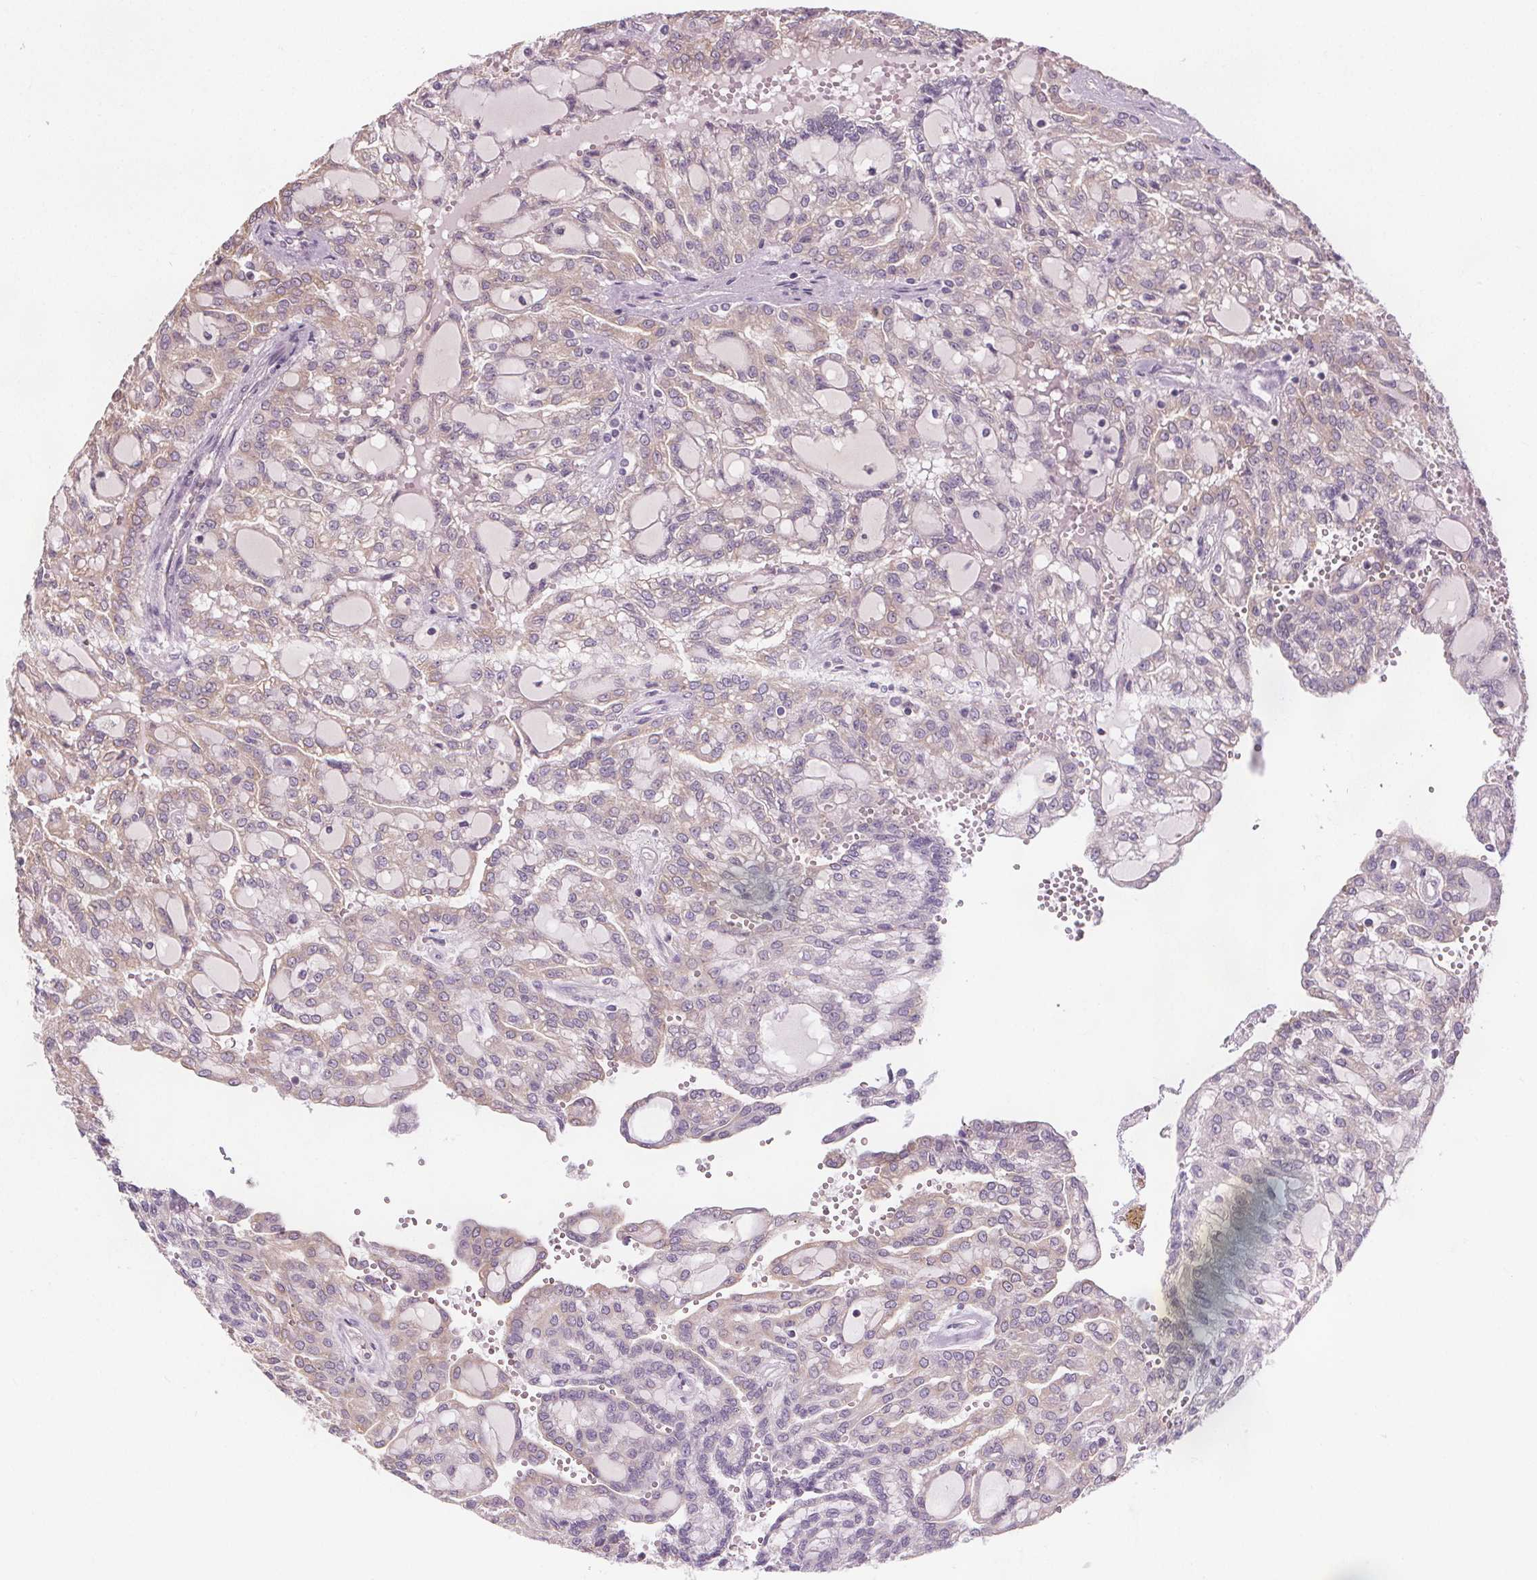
{"staining": {"intensity": "negative", "quantity": "none", "location": "none"}, "tissue": "renal cancer", "cell_type": "Tumor cells", "image_type": "cancer", "snomed": [{"axis": "morphology", "description": "Adenocarcinoma, NOS"}, {"axis": "topography", "description": "Kidney"}], "caption": "This is a micrograph of immunohistochemistry staining of renal cancer, which shows no staining in tumor cells.", "gene": "TMEM80", "patient": {"sex": "male", "age": 63}}